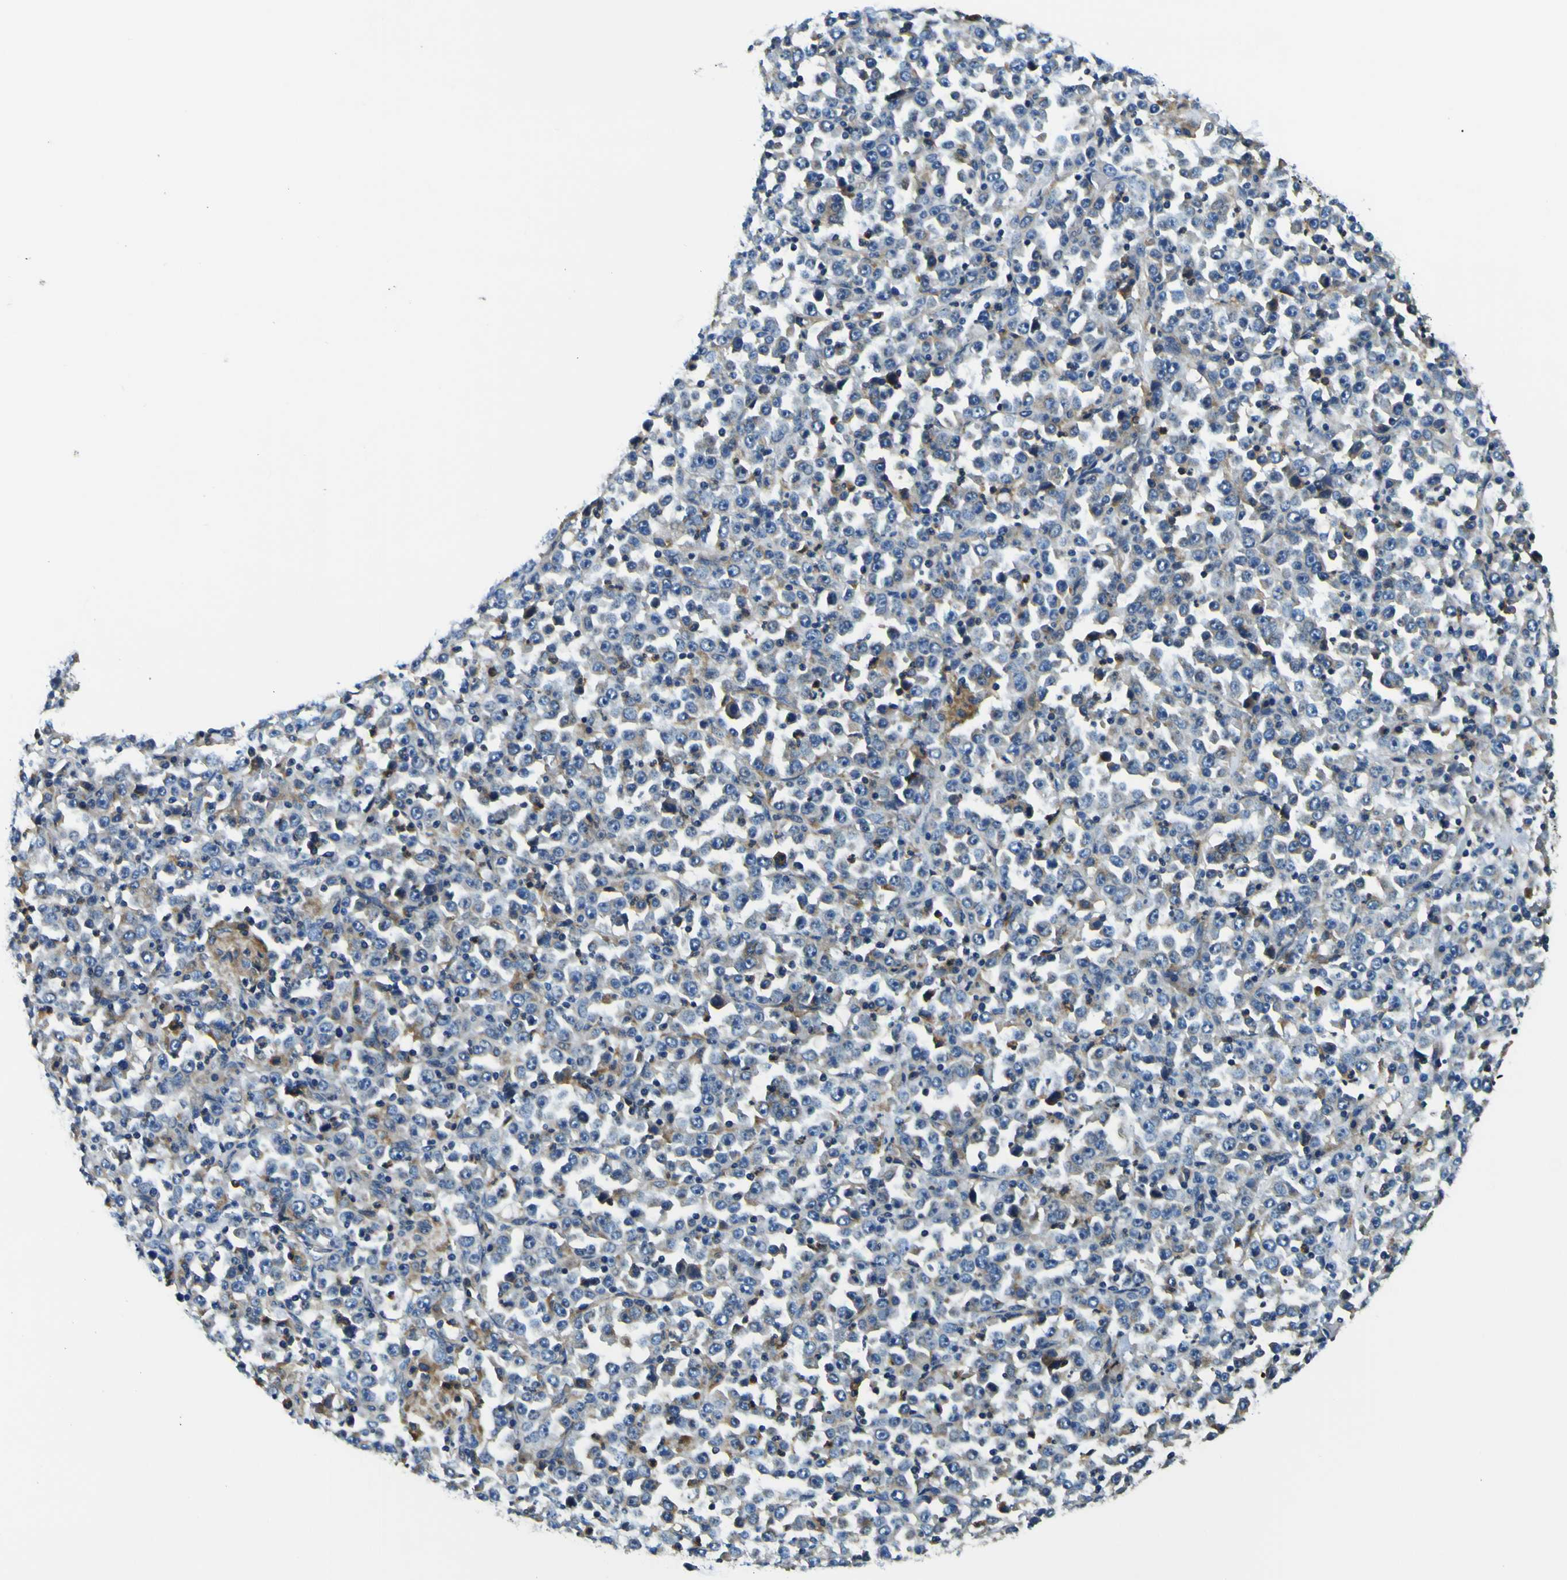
{"staining": {"intensity": "moderate", "quantity": "<25%", "location": "cytoplasmic/membranous"}, "tissue": "stomach cancer", "cell_type": "Tumor cells", "image_type": "cancer", "snomed": [{"axis": "morphology", "description": "Normal tissue, NOS"}, {"axis": "morphology", "description": "Adenocarcinoma, NOS"}, {"axis": "topography", "description": "Stomach, upper"}, {"axis": "topography", "description": "Stomach"}], "caption": "There is low levels of moderate cytoplasmic/membranous expression in tumor cells of stomach adenocarcinoma, as demonstrated by immunohistochemical staining (brown color).", "gene": "CLSTN1", "patient": {"sex": "male", "age": 59}}